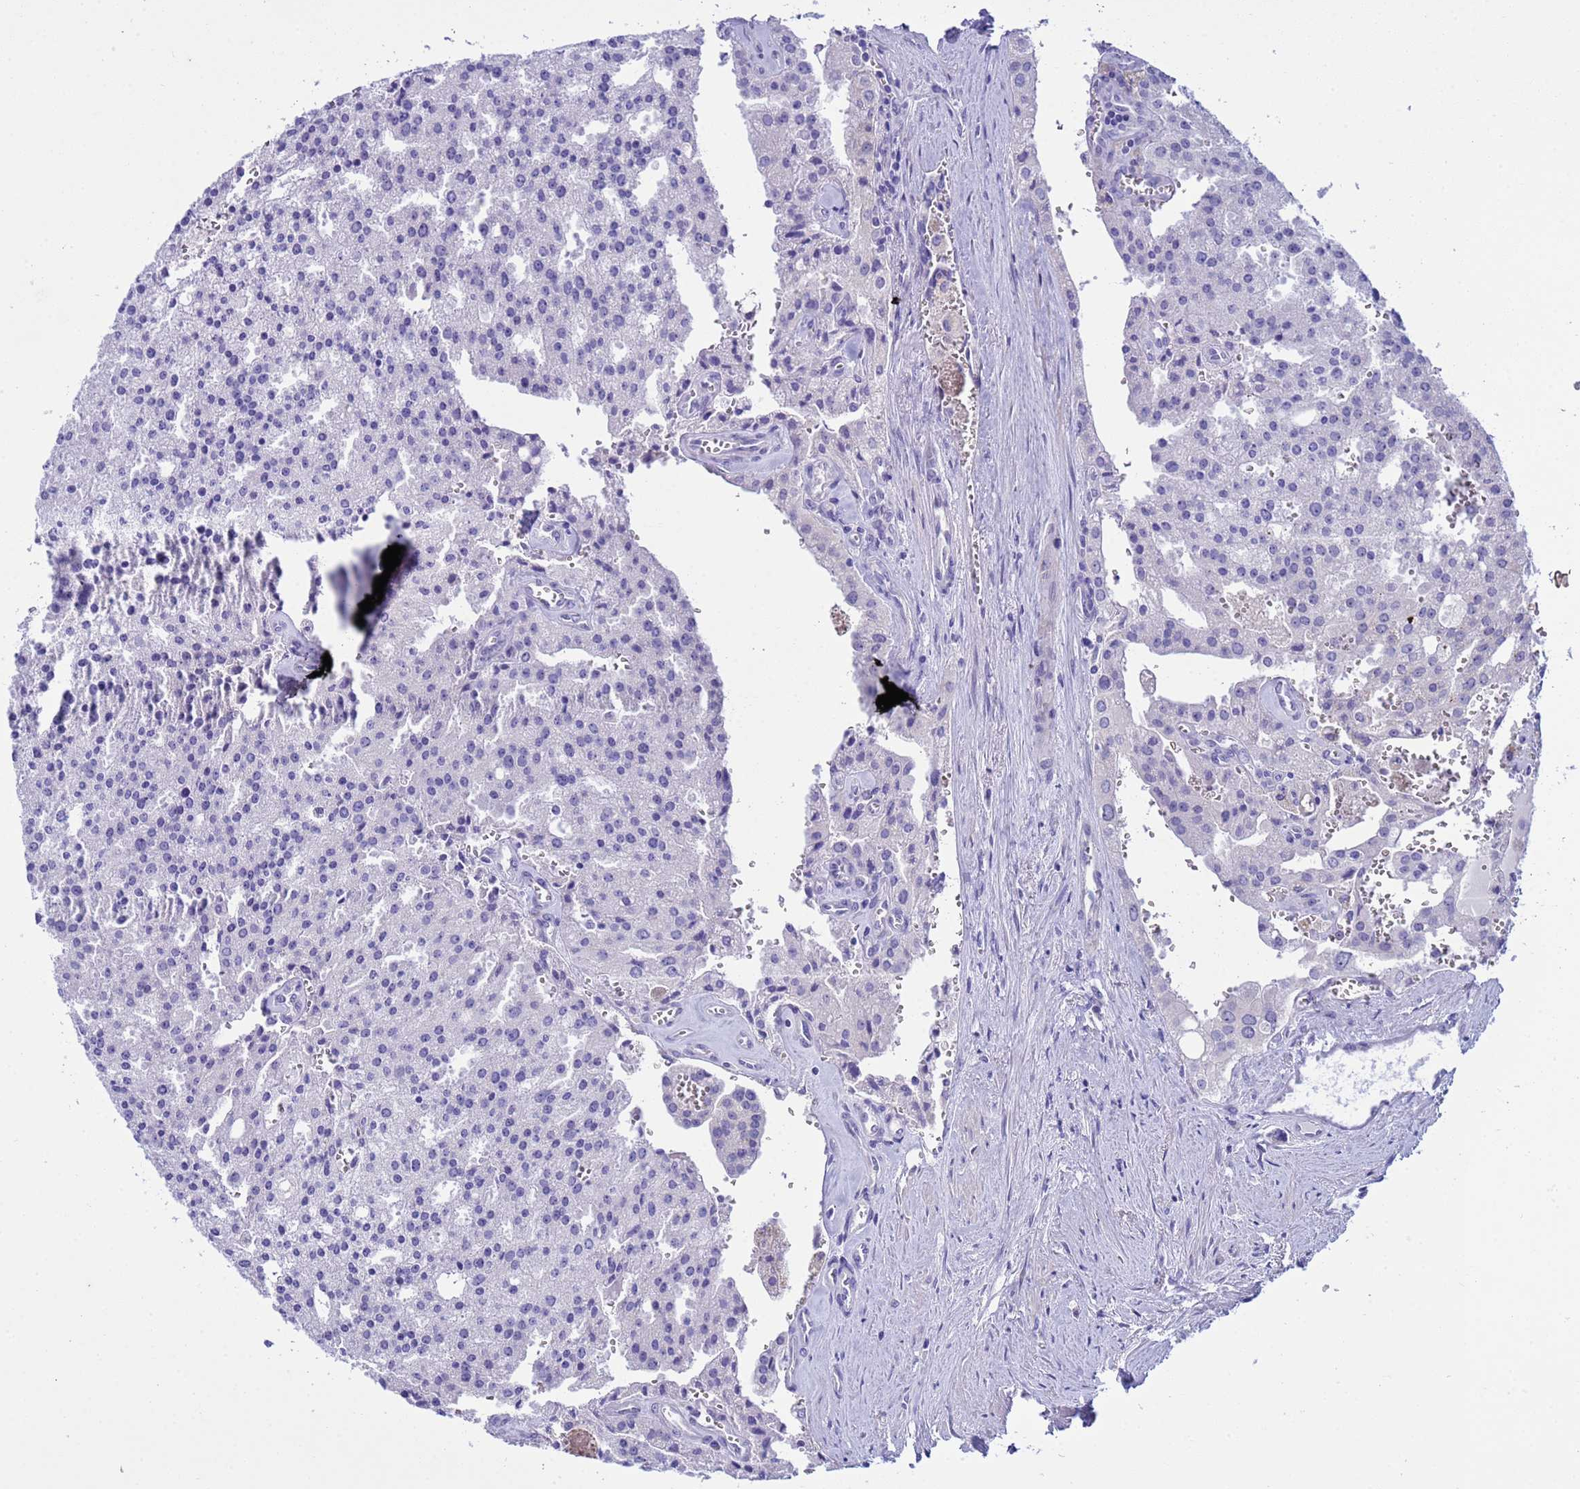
{"staining": {"intensity": "negative", "quantity": "none", "location": "none"}, "tissue": "prostate cancer", "cell_type": "Tumor cells", "image_type": "cancer", "snomed": [{"axis": "morphology", "description": "Adenocarcinoma, High grade"}, {"axis": "topography", "description": "Prostate"}], "caption": "Immunohistochemistry (IHC) histopathology image of neoplastic tissue: human adenocarcinoma (high-grade) (prostate) stained with DAB exhibits no significant protein positivity in tumor cells. (DAB (3,3'-diaminobenzidine) immunohistochemistry (IHC) visualized using brightfield microscopy, high magnification).", "gene": "IGSF11", "patient": {"sex": "male", "age": 68}}